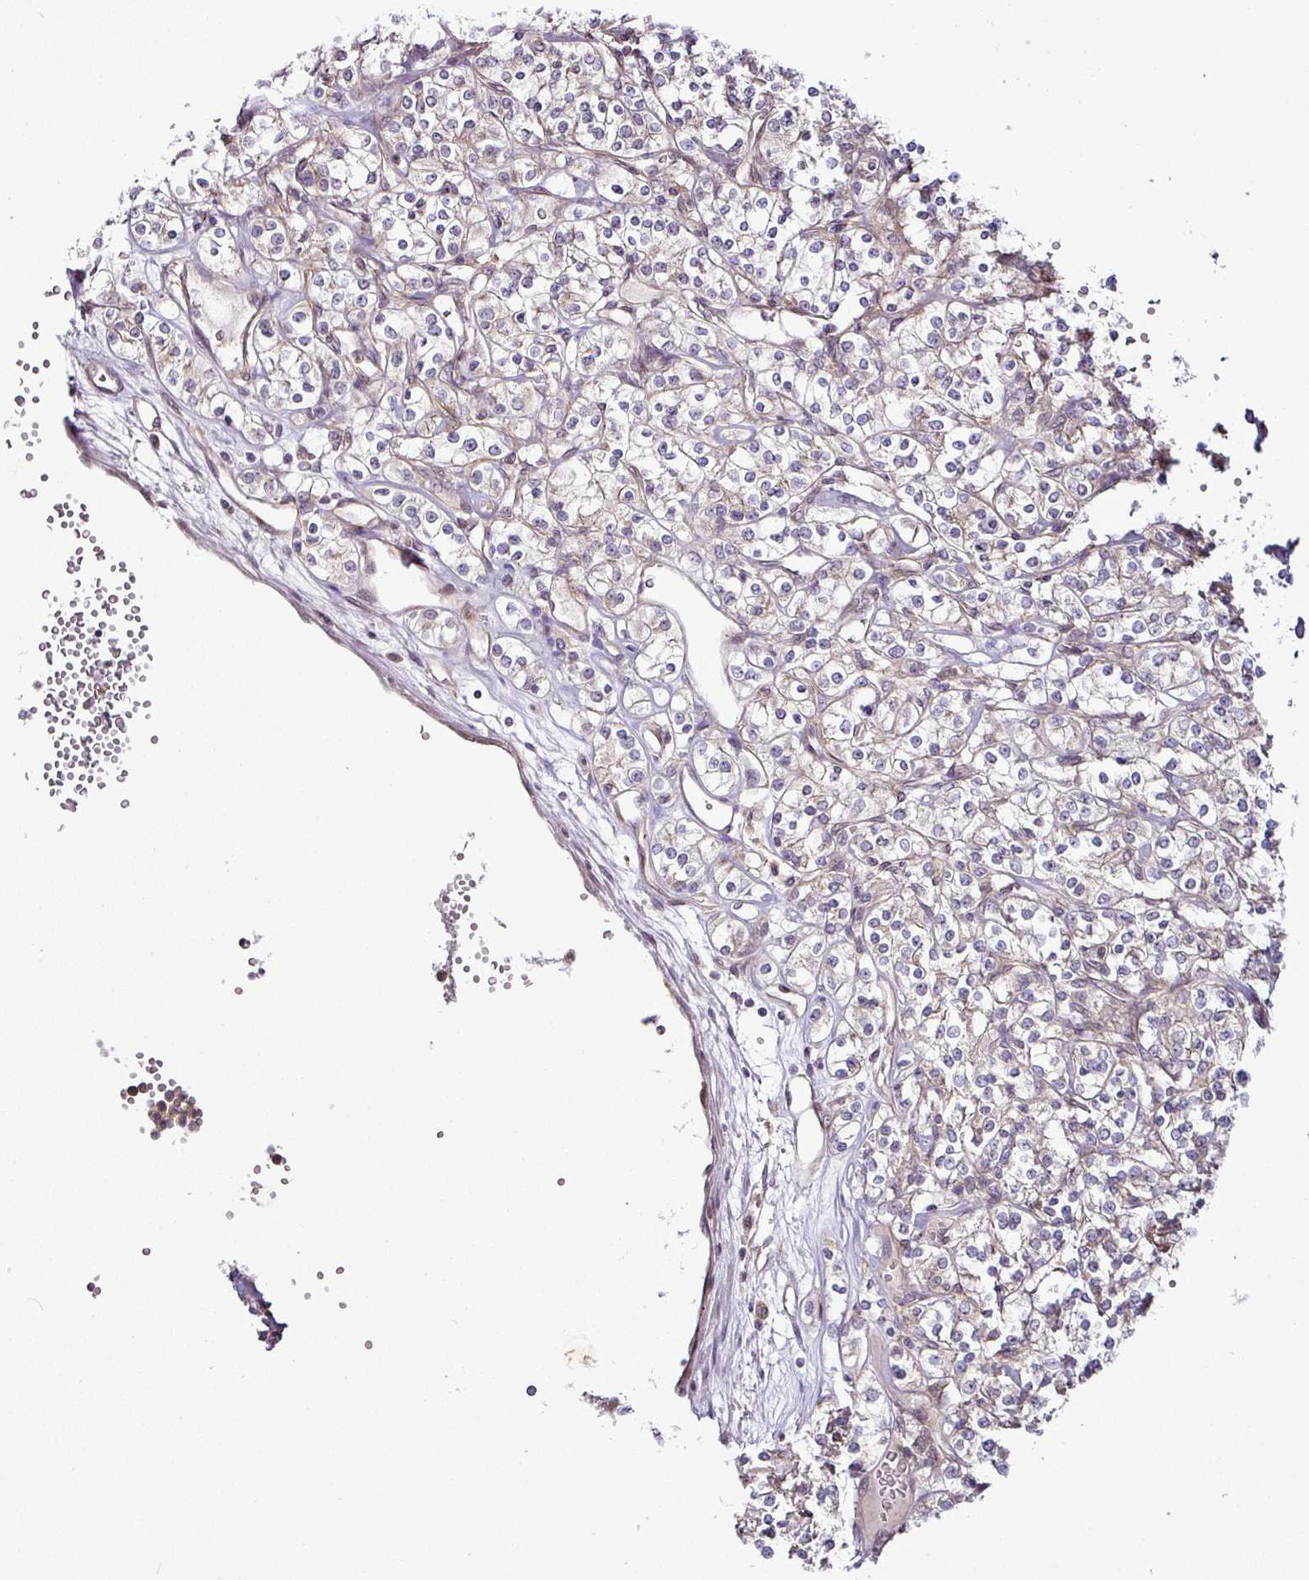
{"staining": {"intensity": "negative", "quantity": "none", "location": "none"}, "tissue": "renal cancer", "cell_type": "Tumor cells", "image_type": "cancer", "snomed": [{"axis": "morphology", "description": "Adenocarcinoma, NOS"}, {"axis": "topography", "description": "Kidney"}], "caption": "Renal cancer was stained to show a protein in brown. There is no significant expression in tumor cells.", "gene": "DCAF13", "patient": {"sex": "male", "age": 77}}